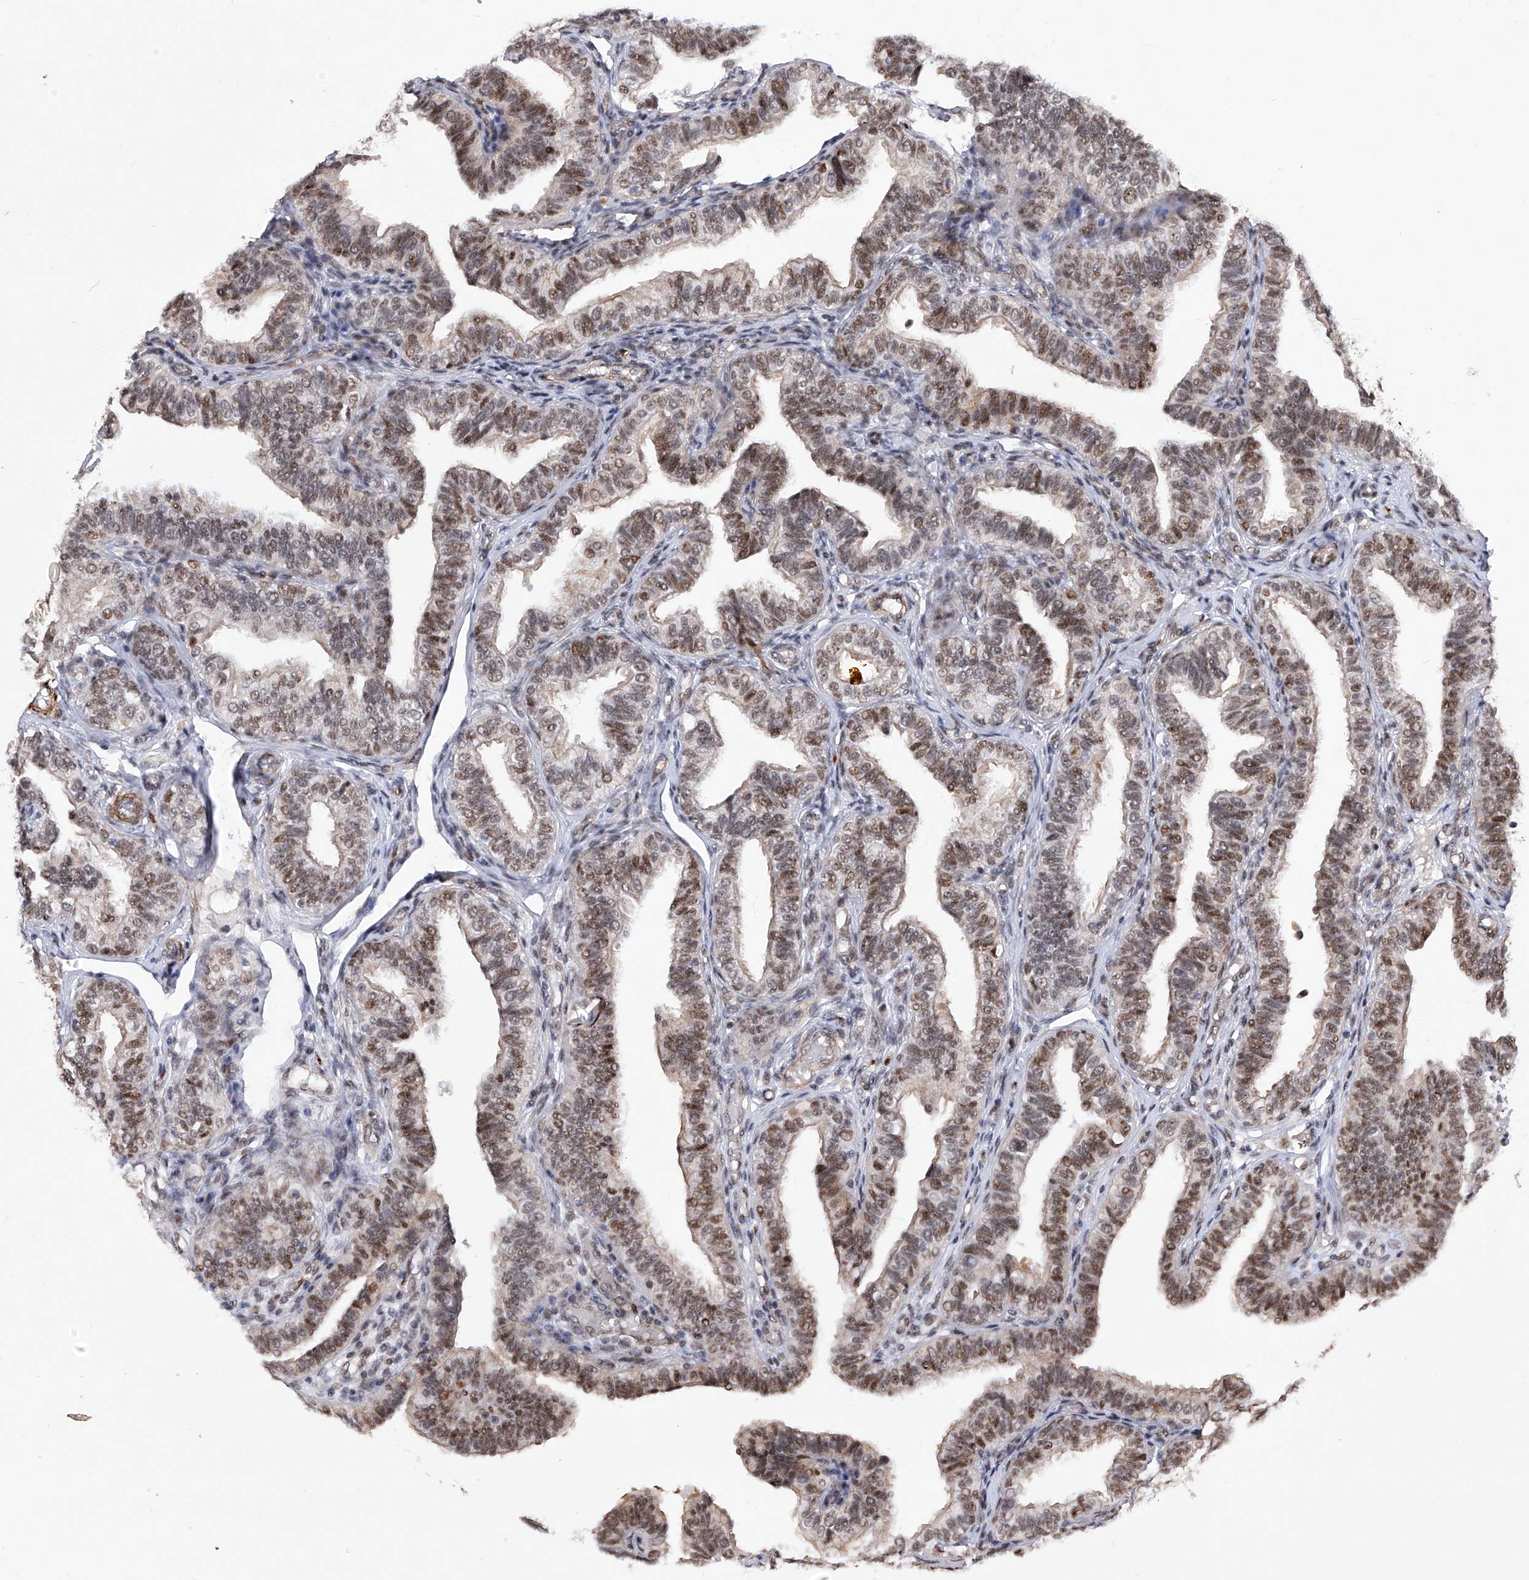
{"staining": {"intensity": "strong", "quantity": "25%-75%", "location": "cytoplasmic/membranous,nuclear"}, "tissue": "fallopian tube", "cell_type": "Glandular cells", "image_type": "normal", "snomed": [{"axis": "morphology", "description": "Normal tissue, NOS"}, {"axis": "topography", "description": "Fallopian tube"}], "caption": "A micrograph of fallopian tube stained for a protein reveals strong cytoplasmic/membranous,nuclear brown staining in glandular cells.", "gene": "NFATC4", "patient": {"sex": "female", "age": 39}}